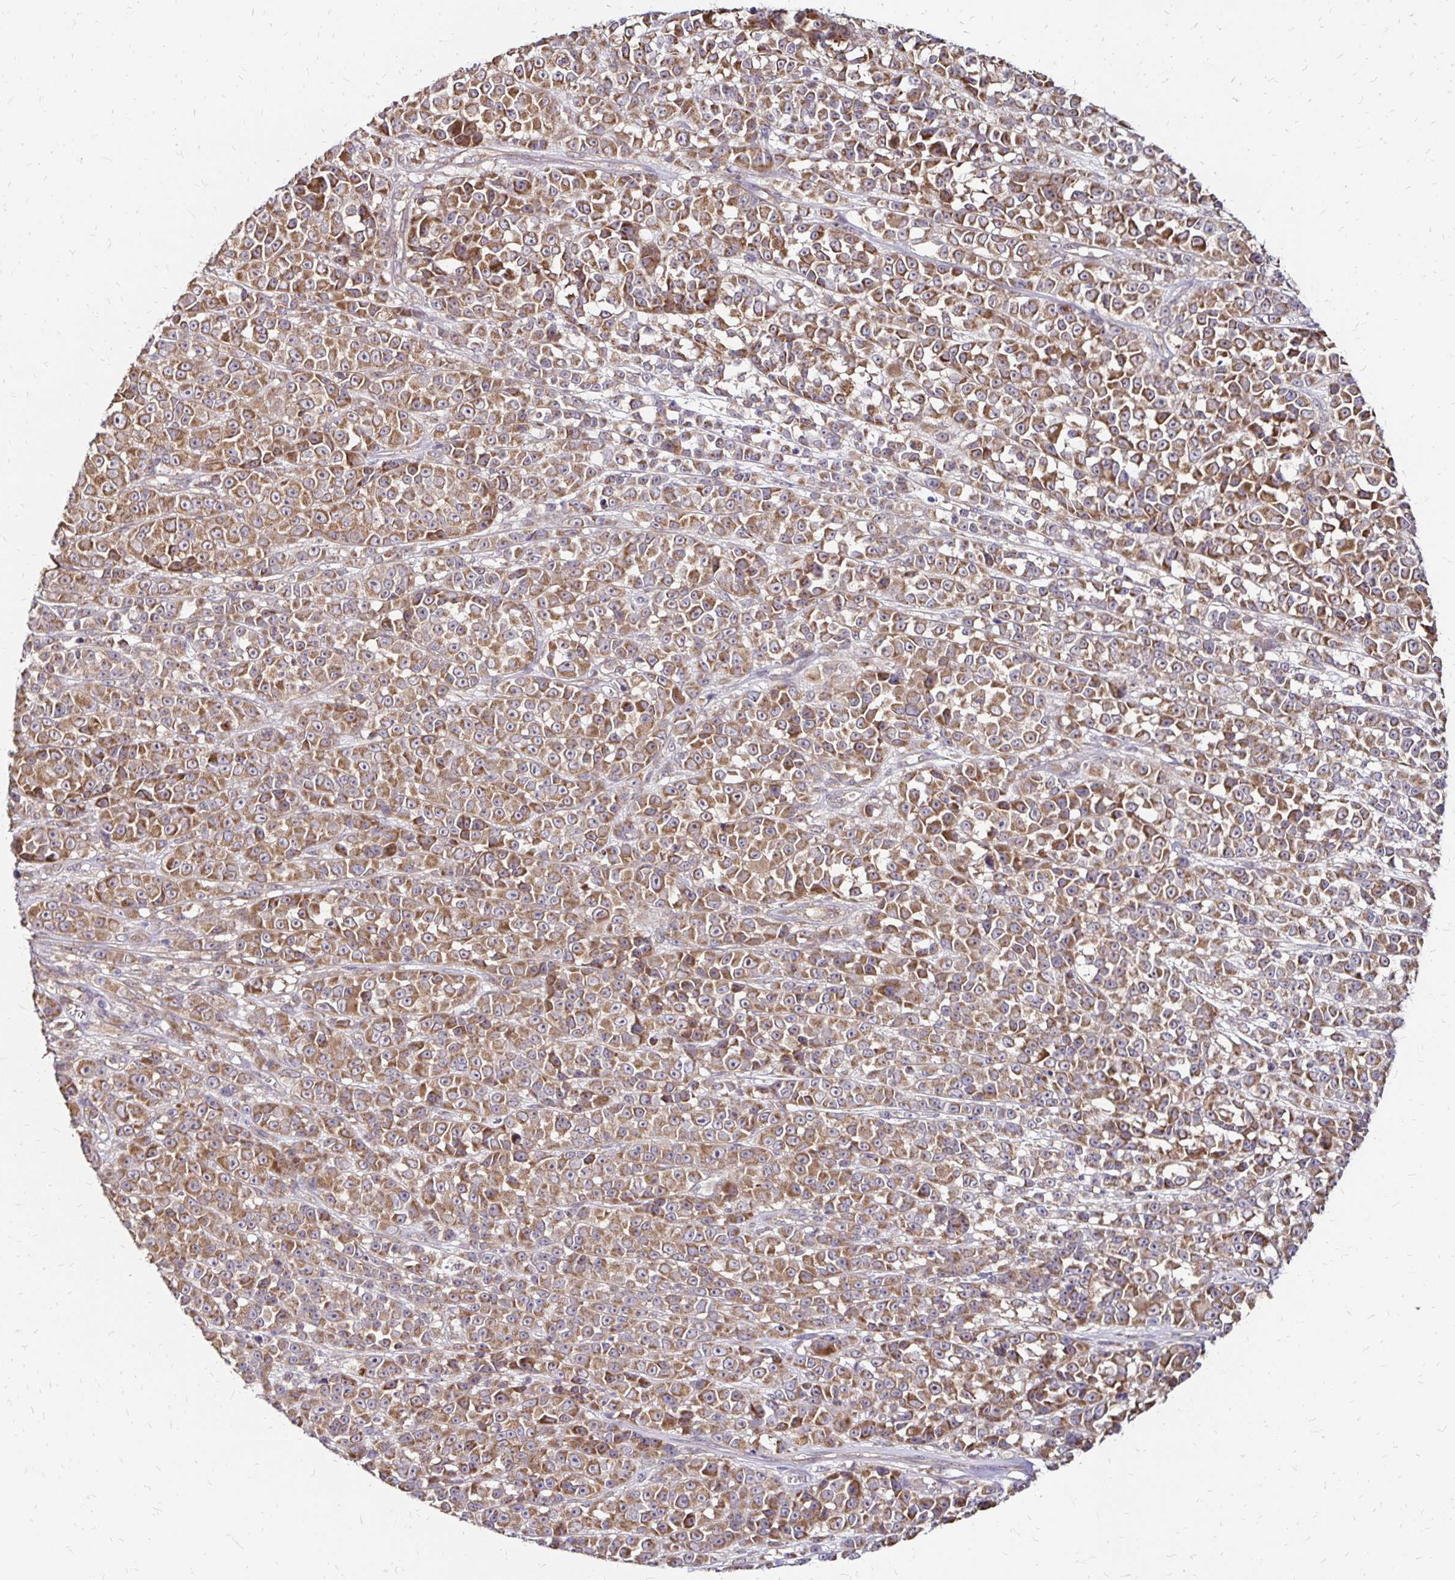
{"staining": {"intensity": "moderate", "quantity": ">75%", "location": "cytoplasmic/membranous"}, "tissue": "melanoma", "cell_type": "Tumor cells", "image_type": "cancer", "snomed": [{"axis": "morphology", "description": "Malignant melanoma, NOS"}, {"axis": "topography", "description": "Skin"}, {"axis": "topography", "description": "Skin of back"}], "caption": "Immunohistochemical staining of melanoma displays medium levels of moderate cytoplasmic/membranous expression in approximately >75% of tumor cells.", "gene": "ZW10", "patient": {"sex": "male", "age": 91}}